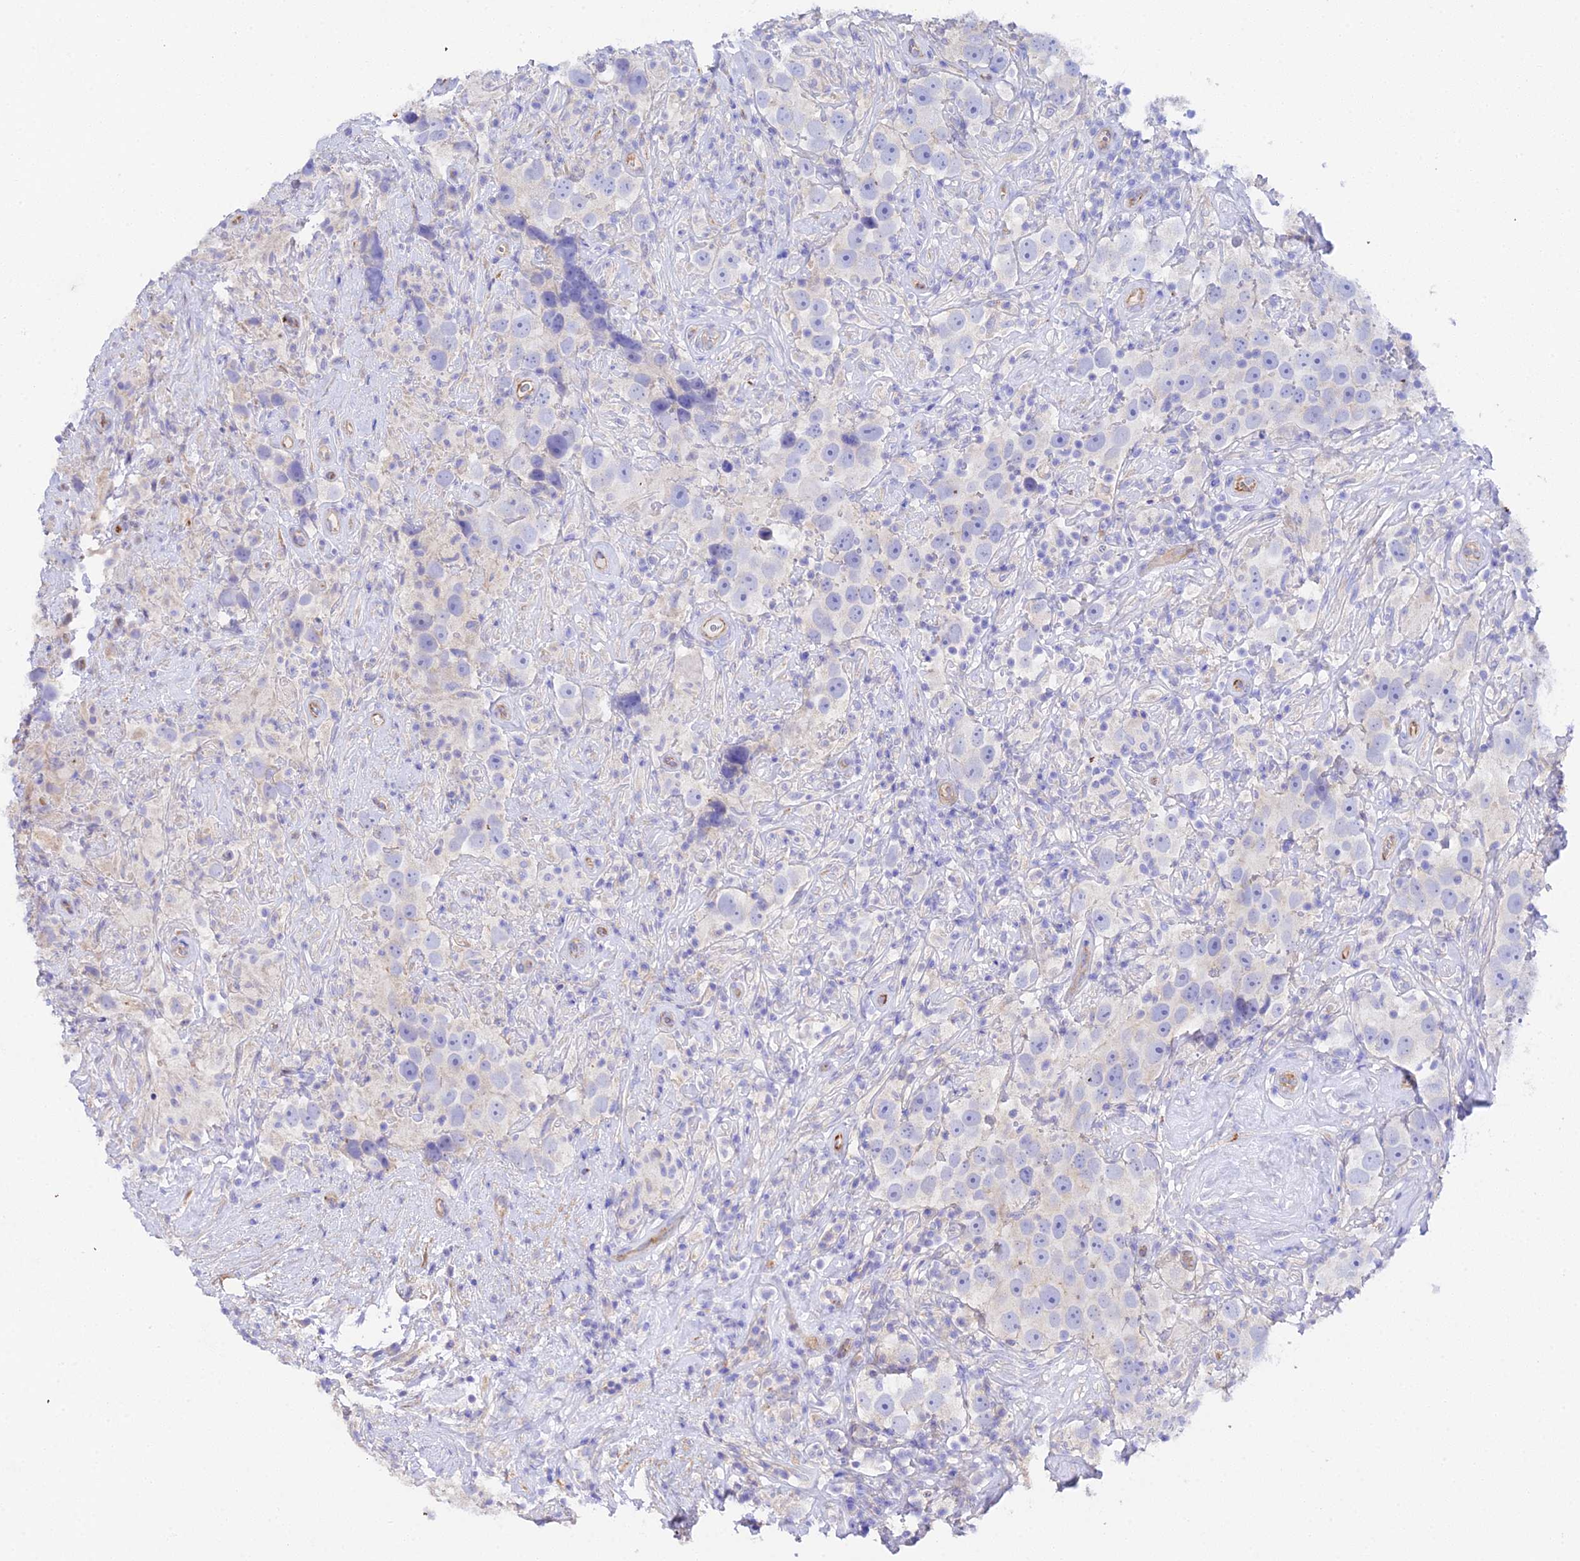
{"staining": {"intensity": "negative", "quantity": "none", "location": "none"}, "tissue": "testis cancer", "cell_type": "Tumor cells", "image_type": "cancer", "snomed": [{"axis": "morphology", "description": "Seminoma, NOS"}, {"axis": "topography", "description": "Testis"}], "caption": "IHC photomicrograph of neoplastic tissue: human testis cancer stained with DAB displays no significant protein expression in tumor cells.", "gene": "CFAP45", "patient": {"sex": "male", "age": 49}}